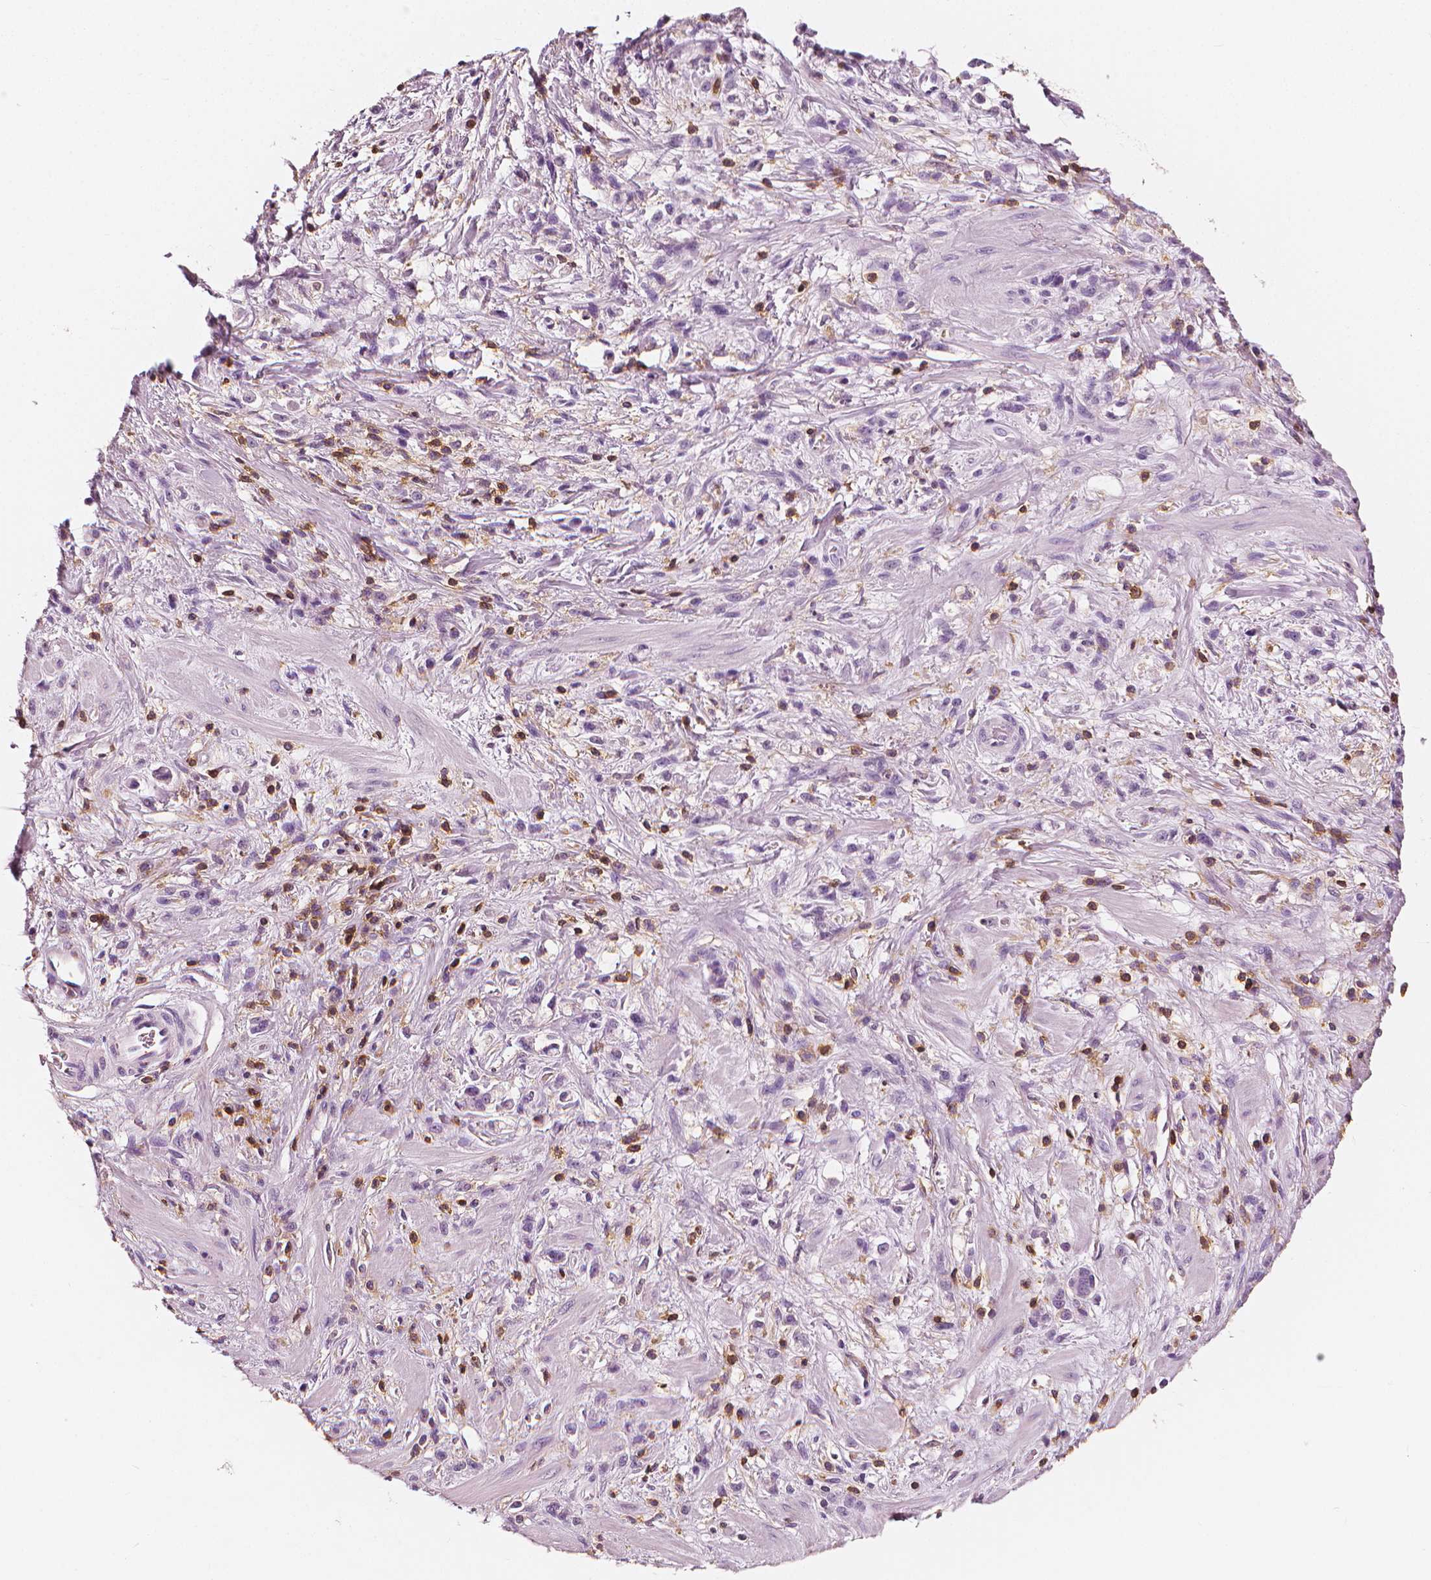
{"staining": {"intensity": "negative", "quantity": "none", "location": "none"}, "tissue": "stomach cancer", "cell_type": "Tumor cells", "image_type": "cancer", "snomed": [{"axis": "morphology", "description": "Adenocarcinoma, NOS"}, {"axis": "topography", "description": "Stomach"}], "caption": "Photomicrograph shows no significant protein positivity in tumor cells of stomach cancer.", "gene": "PTPRC", "patient": {"sex": "female", "age": 60}}